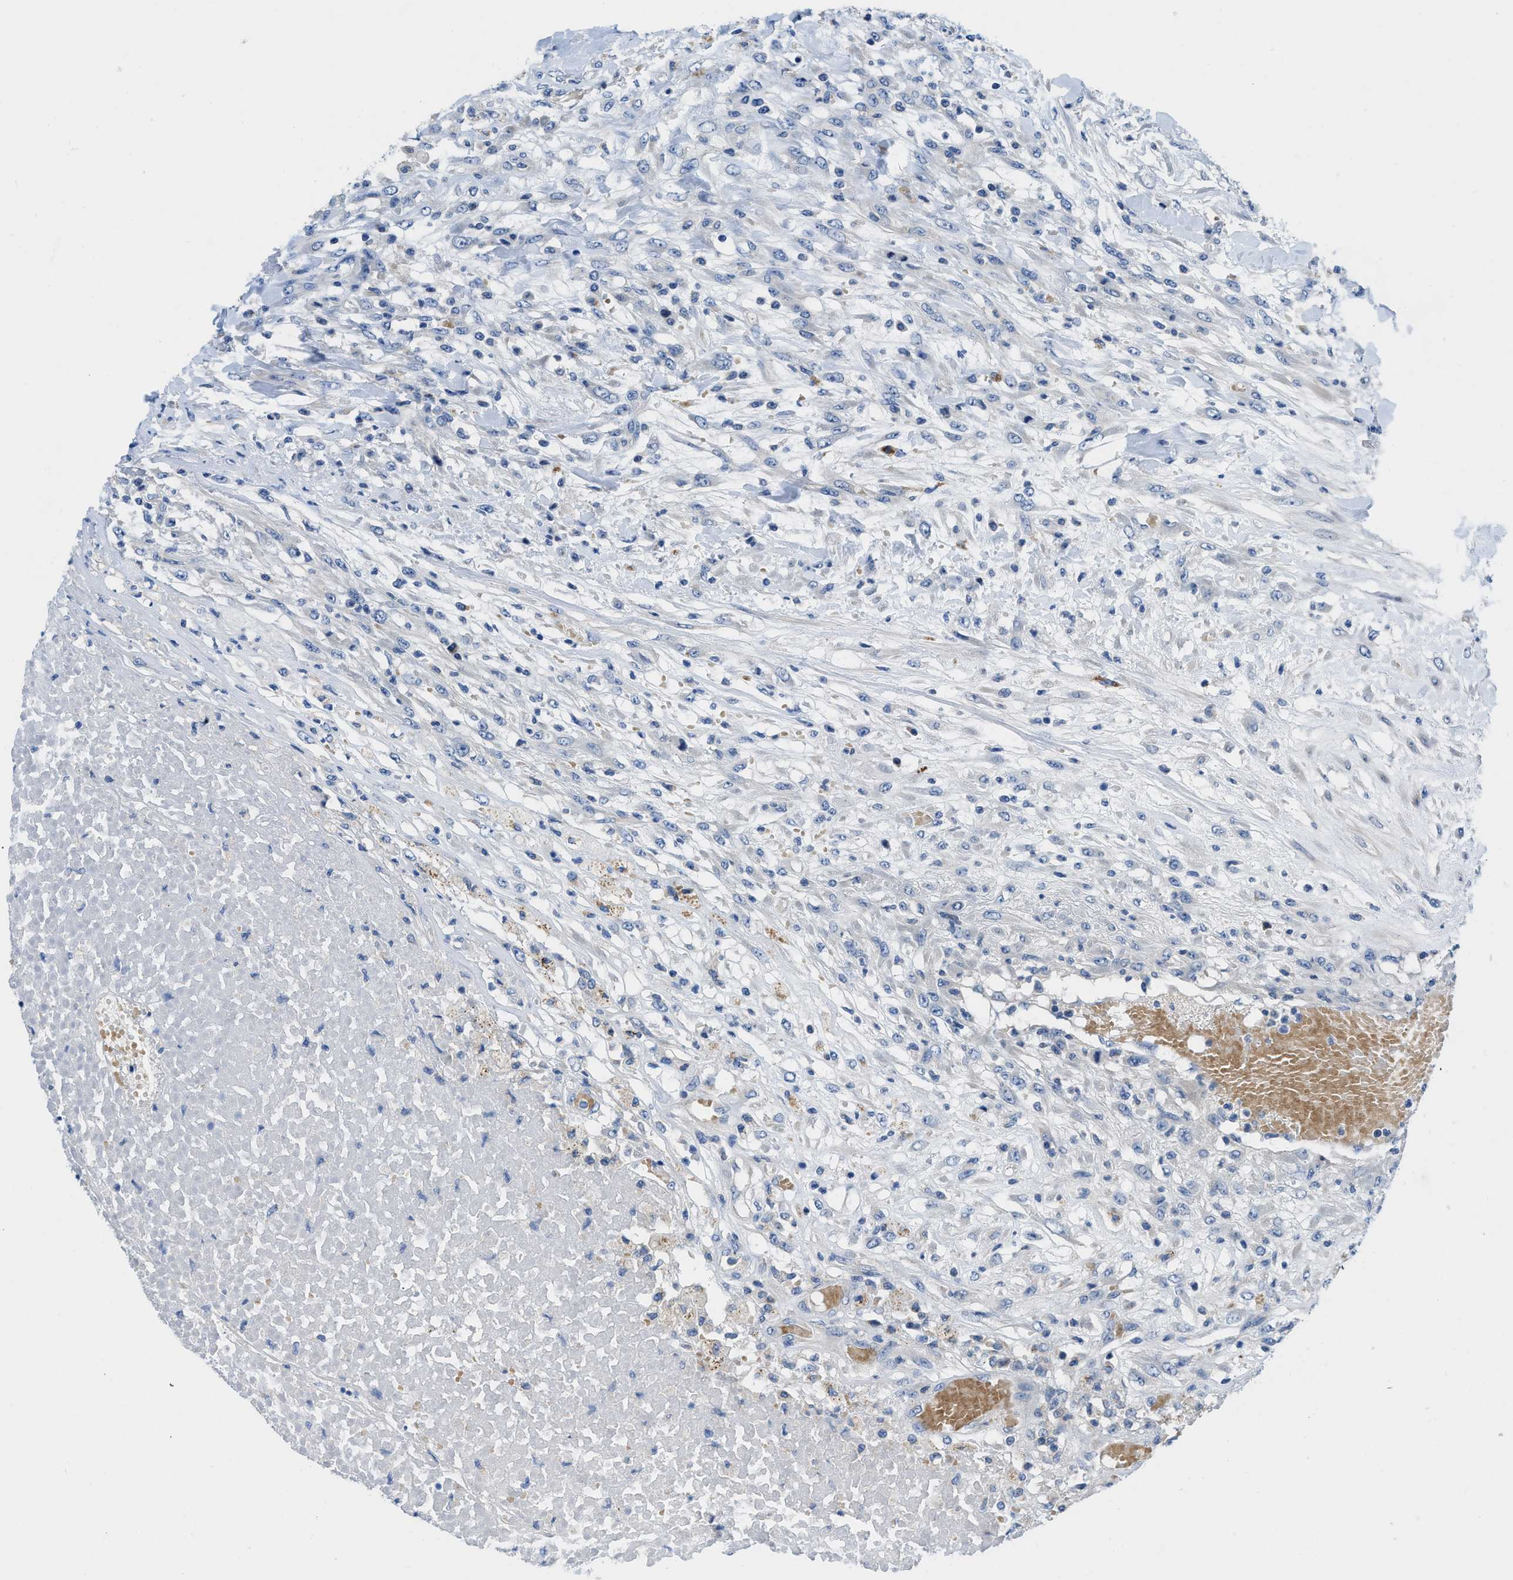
{"staining": {"intensity": "negative", "quantity": "none", "location": "none"}, "tissue": "testis cancer", "cell_type": "Tumor cells", "image_type": "cancer", "snomed": [{"axis": "morphology", "description": "Seminoma, NOS"}, {"axis": "topography", "description": "Testis"}], "caption": "Testis cancer (seminoma) was stained to show a protein in brown. There is no significant expression in tumor cells.", "gene": "TMEM248", "patient": {"sex": "male", "age": 59}}